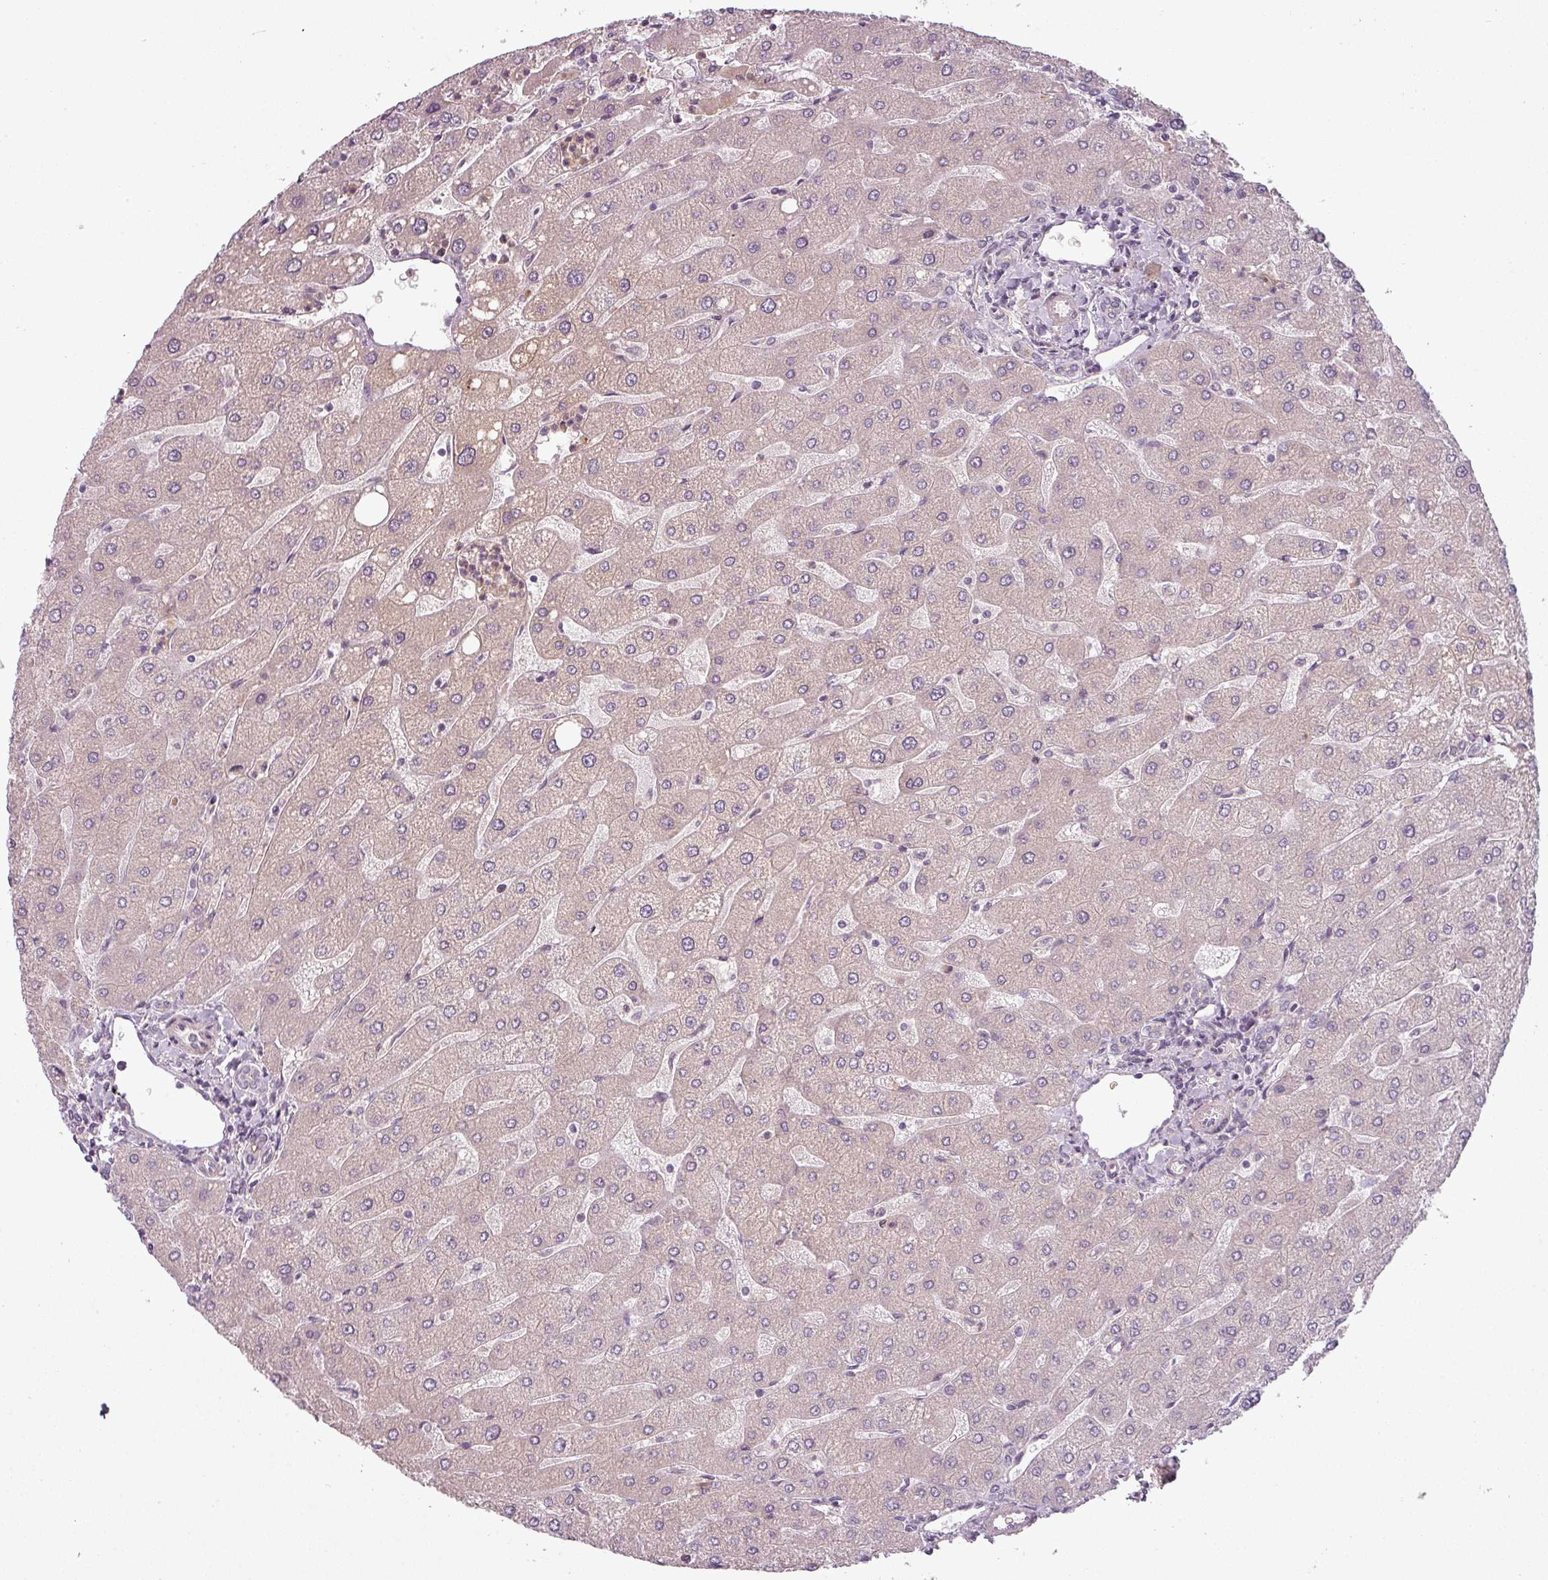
{"staining": {"intensity": "negative", "quantity": "none", "location": "none"}, "tissue": "liver", "cell_type": "Cholangiocytes", "image_type": "normal", "snomed": [{"axis": "morphology", "description": "Normal tissue, NOS"}, {"axis": "topography", "description": "Liver"}], "caption": "The micrograph displays no significant staining in cholangiocytes of liver. (Brightfield microscopy of DAB immunohistochemistry (IHC) at high magnification).", "gene": "SLC16A9", "patient": {"sex": "male", "age": 67}}